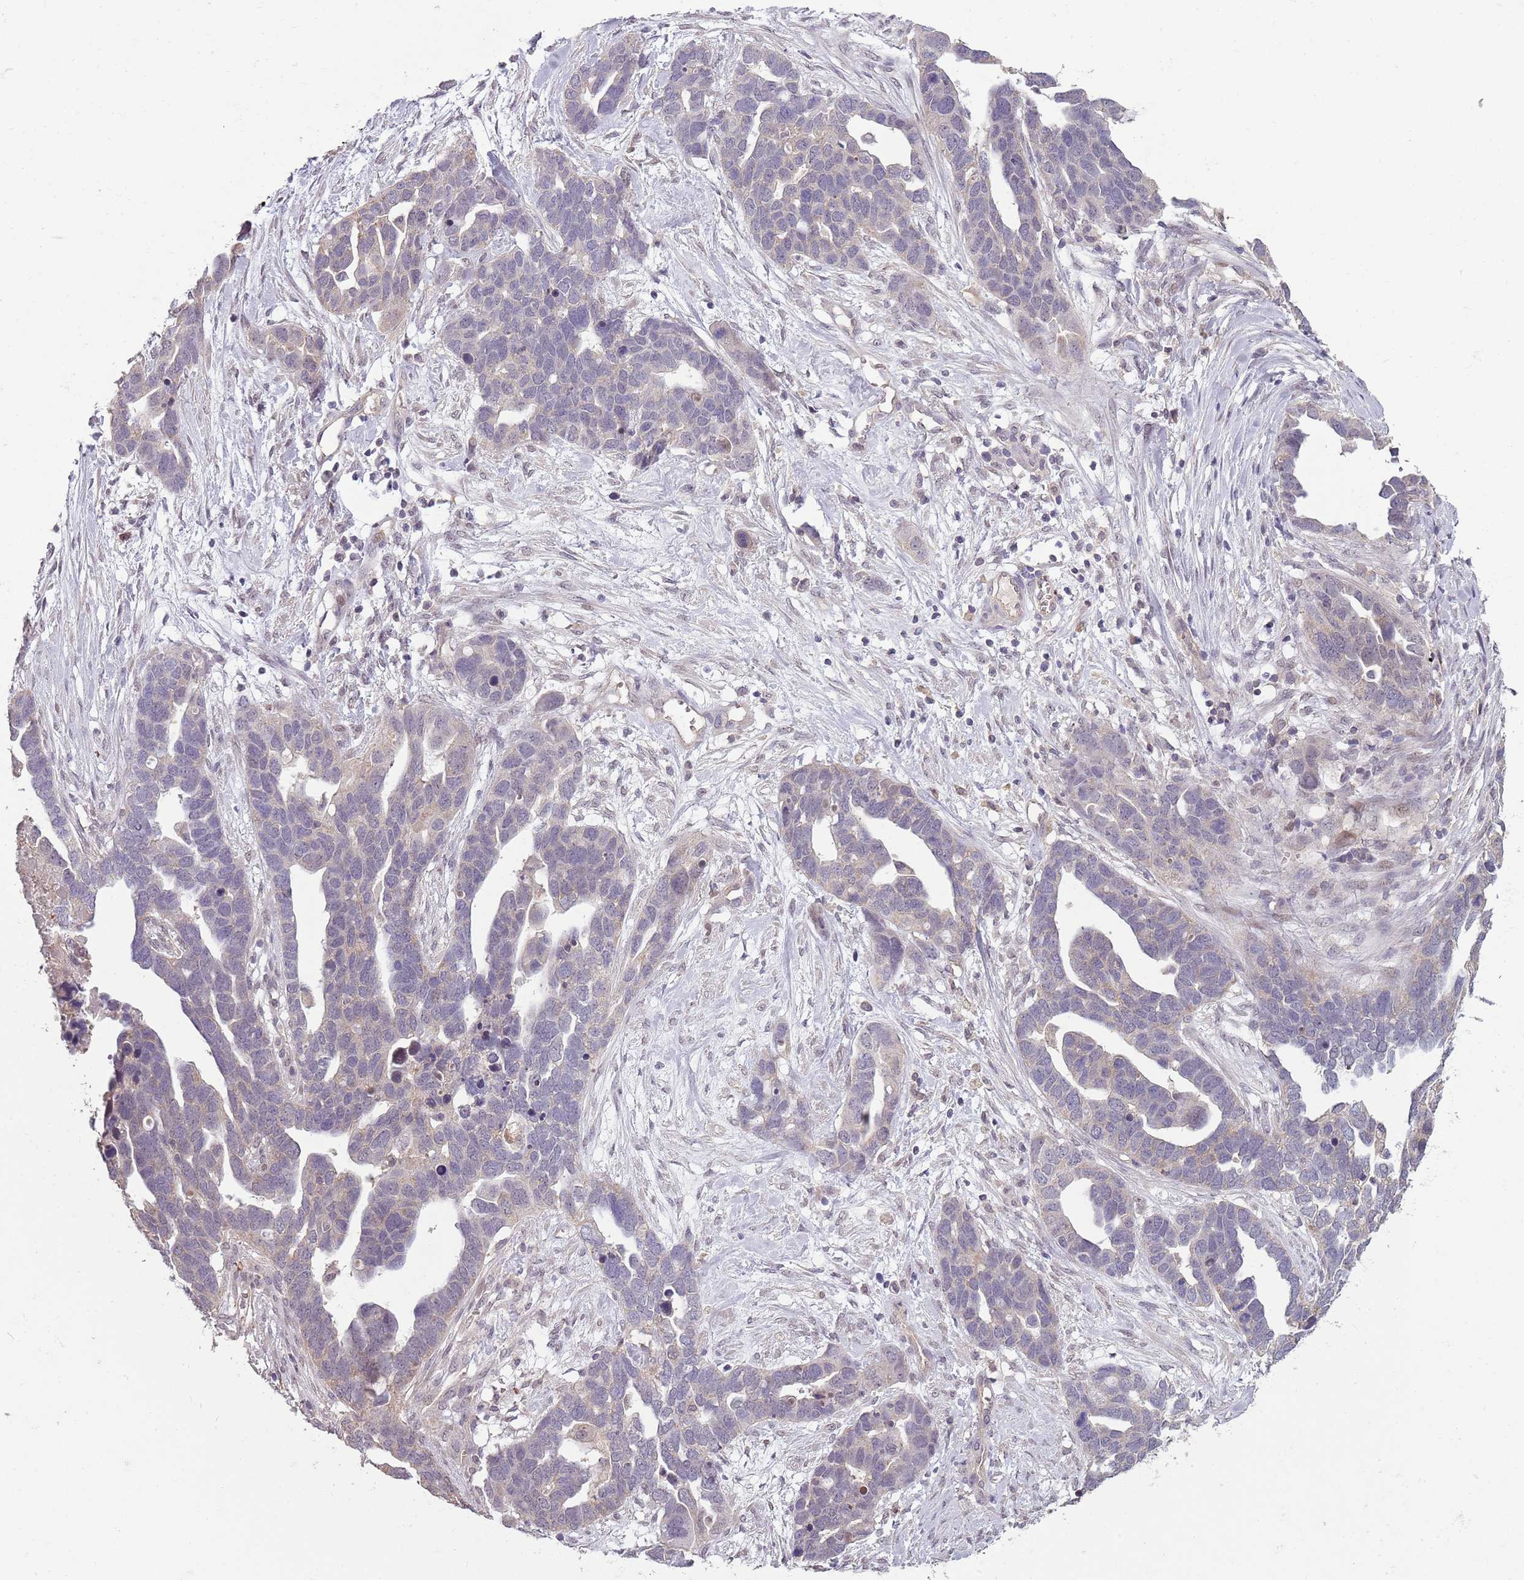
{"staining": {"intensity": "negative", "quantity": "none", "location": "none"}, "tissue": "ovarian cancer", "cell_type": "Tumor cells", "image_type": "cancer", "snomed": [{"axis": "morphology", "description": "Cystadenocarcinoma, serous, NOS"}, {"axis": "topography", "description": "Ovary"}], "caption": "This image is of serous cystadenocarcinoma (ovarian) stained with immunohistochemistry (IHC) to label a protein in brown with the nuclei are counter-stained blue. There is no expression in tumor cells. Brightfield microscopy of immunohistochemistry stained with DAB (brown) and hematoxylin (blue), captured at high magnification.", "gene": "TEKT4", "patient": {"sex": "female", "age": 54}}